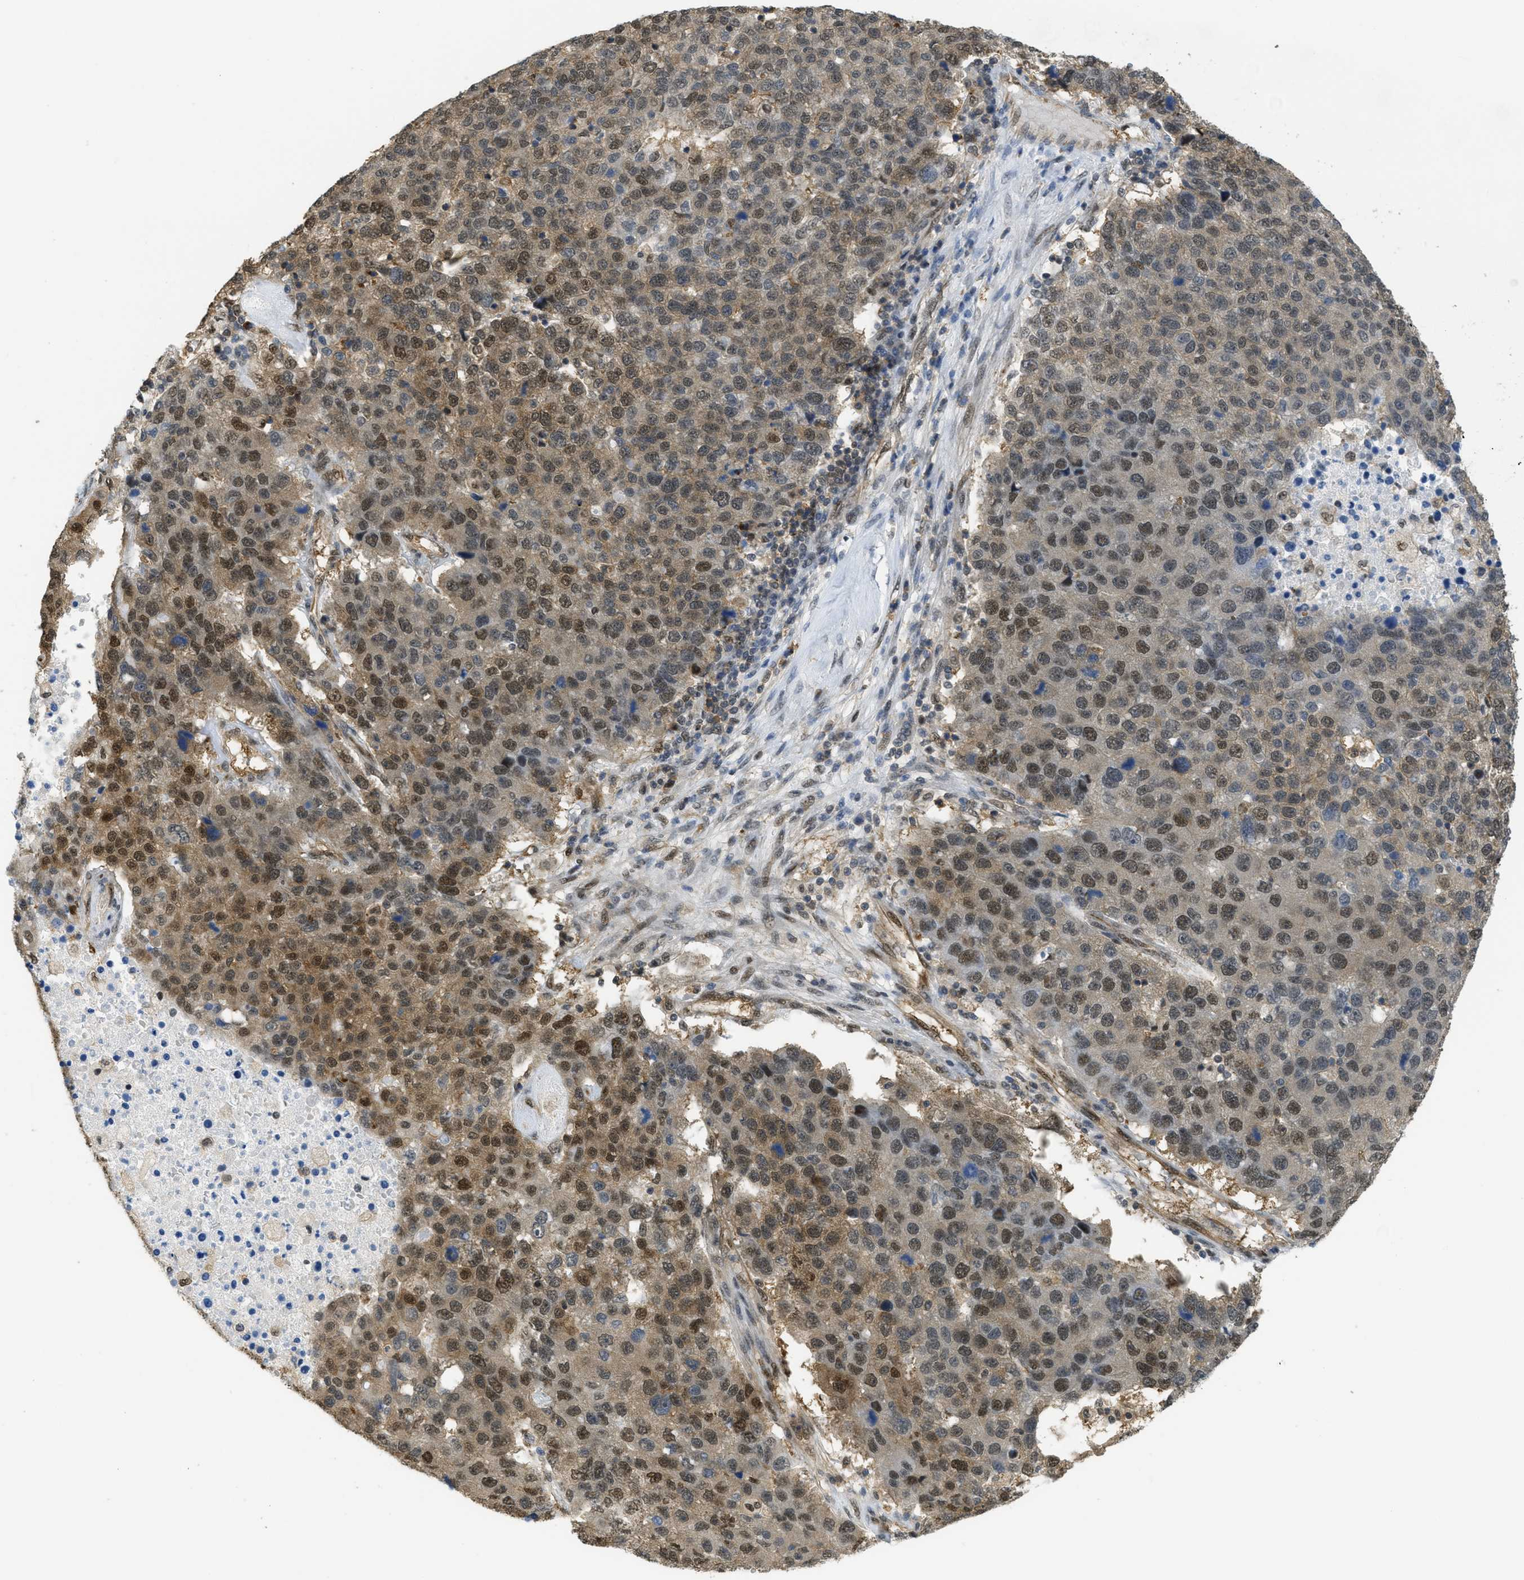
{"staining": {"intensity": "moderate", "quantity": ">75%", "location": "cytoplasmic/membranous,nuclear"}, "tissue": "pancreatic cancer", "cell_type": "Tumor cells", "image_type": "cancer", "snomed": [{"axis": "morphology", "description": "Adenocarcinoma, NOS"}, {"axis": "topography", "description": "Pancreas"}], "caption": "Protein expression analysis of adenocarcinoma (pancreatic) reveals moderate cytoplasmic/membranous and nuclear expression in about >75% of tumor cells.", "gene": "PSMC5", "patient": {"sex": "female", "age": 61}}